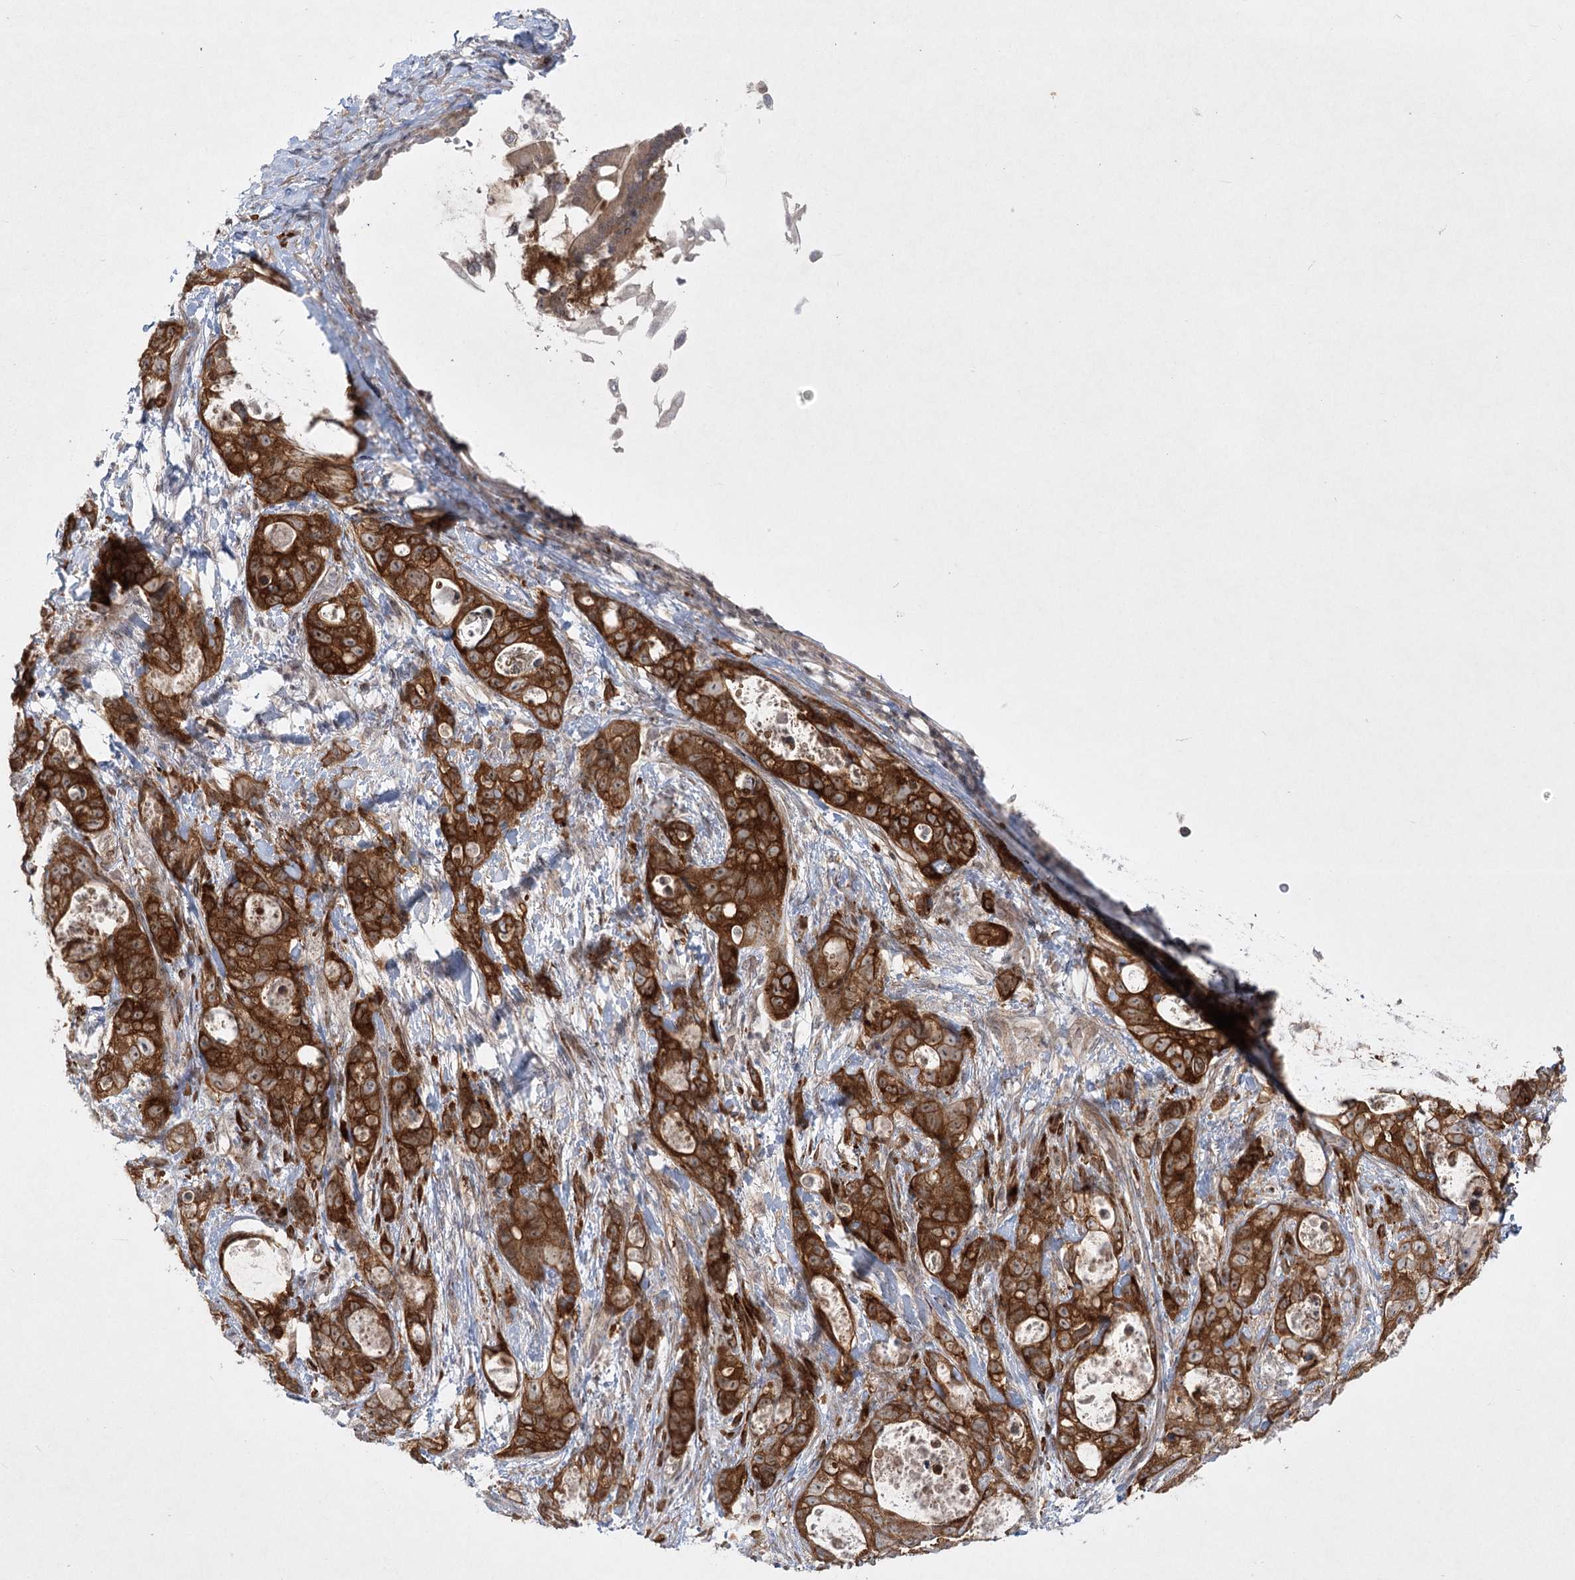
{"staining": {"intensity": "strong", "quantity": ">75%", "location": "cytoplasmic/membranous"}, "tissue": "stomach cancer", "cell_type": "Tumor cells", "image_type": "cancer", "snomed": [{"axis": "morphology", "description": "Normal tissue, NOS"}, {"axis": "morphology", "description": "Adenocarcinoma, NOS"}, {"axis": "topography", "description": "Stomach"}], "caption": "IHC of stomach adenocarcinoma demonstrates high levels of strong cytoplasmic/membranous staining in about >75% of tumor cells.", "gene": "SH2D3A", "patient": {"sex": "female", "age": 89}}